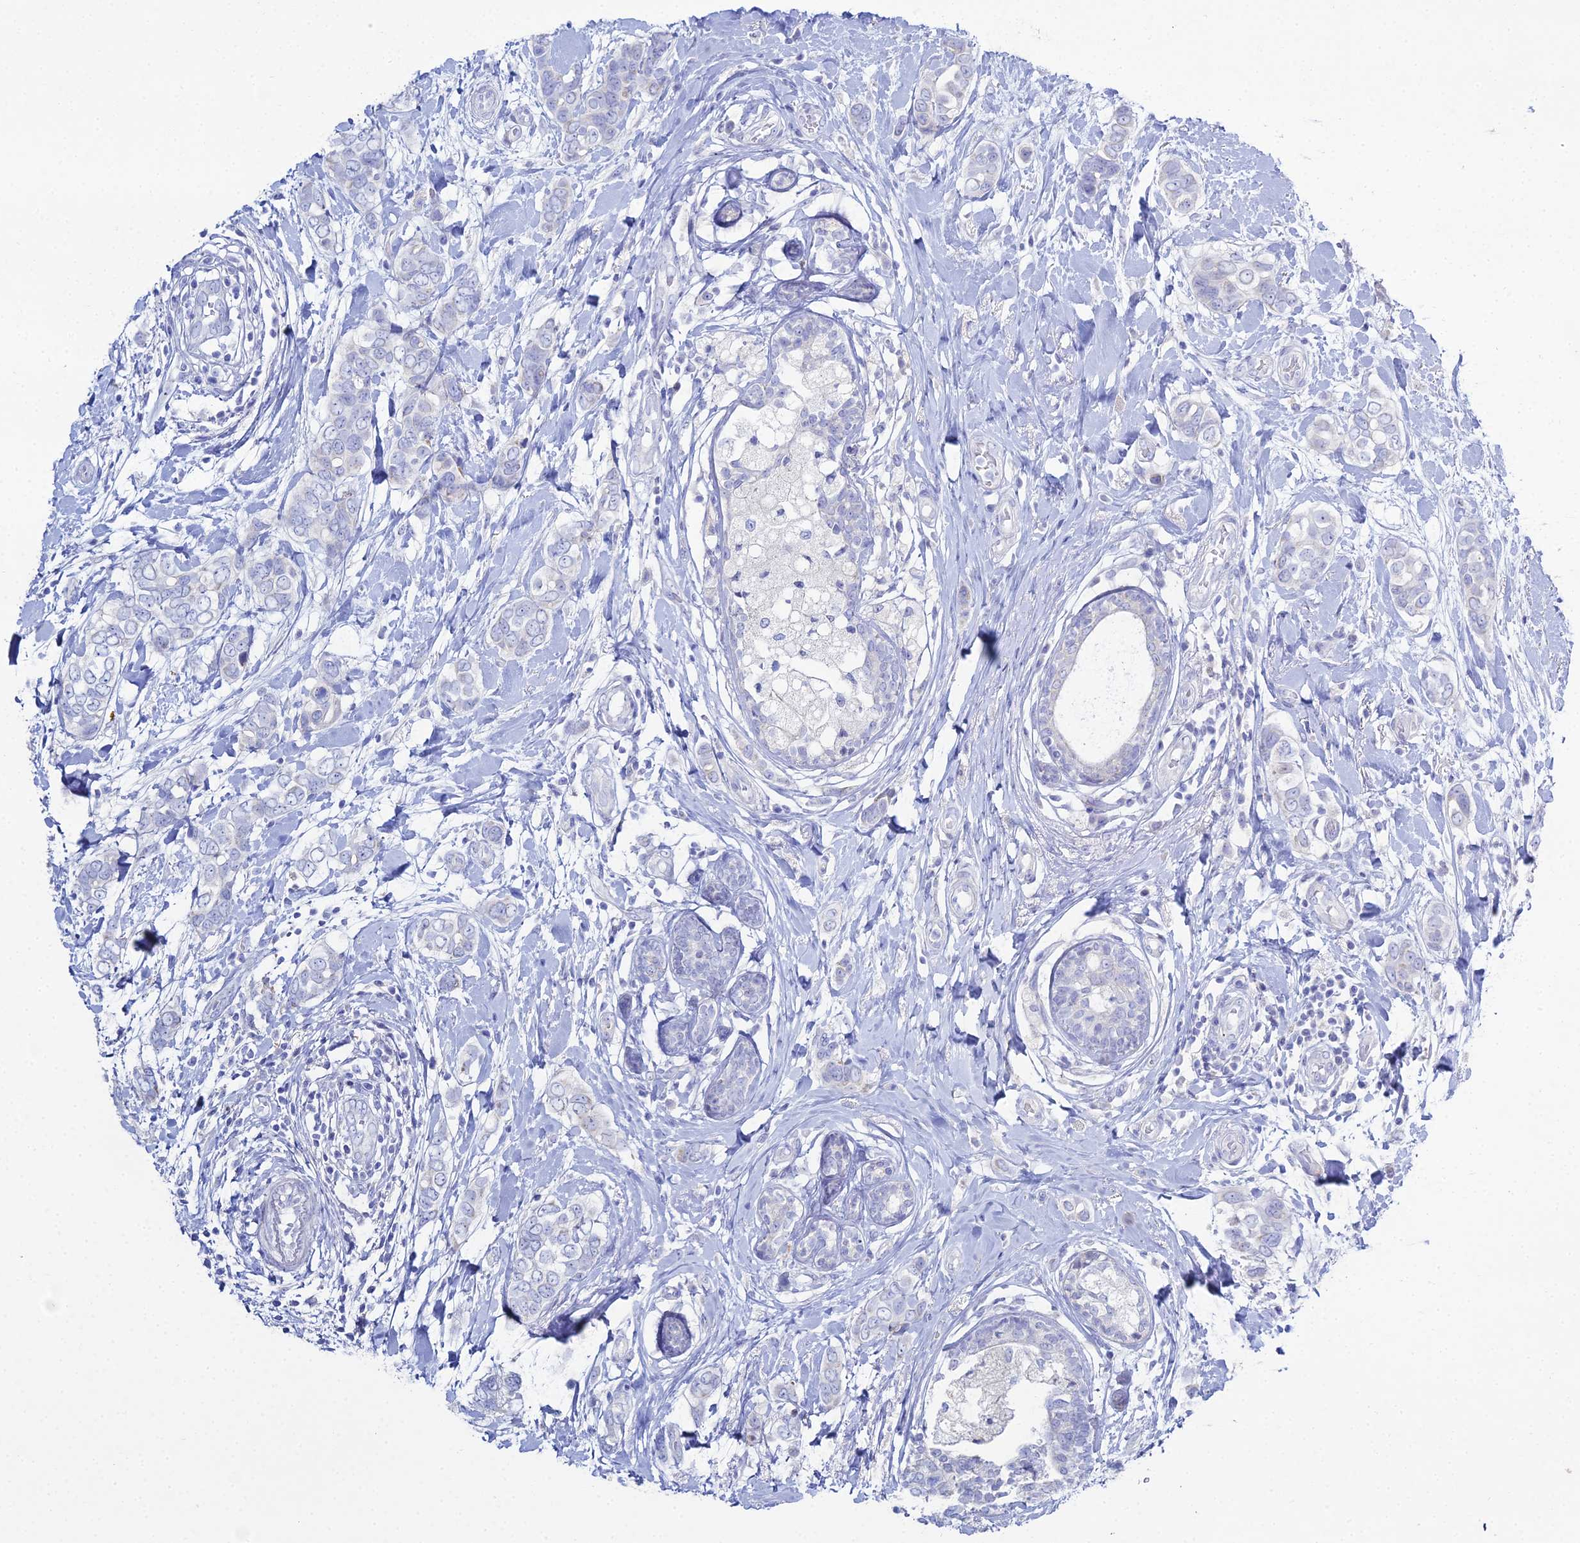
{"staining": {"intensity": "negative", "quantity": "none", "location": "none"}, "tissue": "breast cancer", "cell_type": "Tumor cells", "image_type": "cancer", "snomed": [{"axis": "morphology", "description": "Lobular carcinoma"}, {"axis": "topography", "description": "Breast"}], "caption": "This is a micrograph of IHC staining of breast cancer (lobular carcinoma), which shows no positivity in tumor cells. (DAB (3,3'-diaminobenzidine) IHC, high magnification).", "gene": "DHX34", "patient": {"sex": "female", "age": 51}}